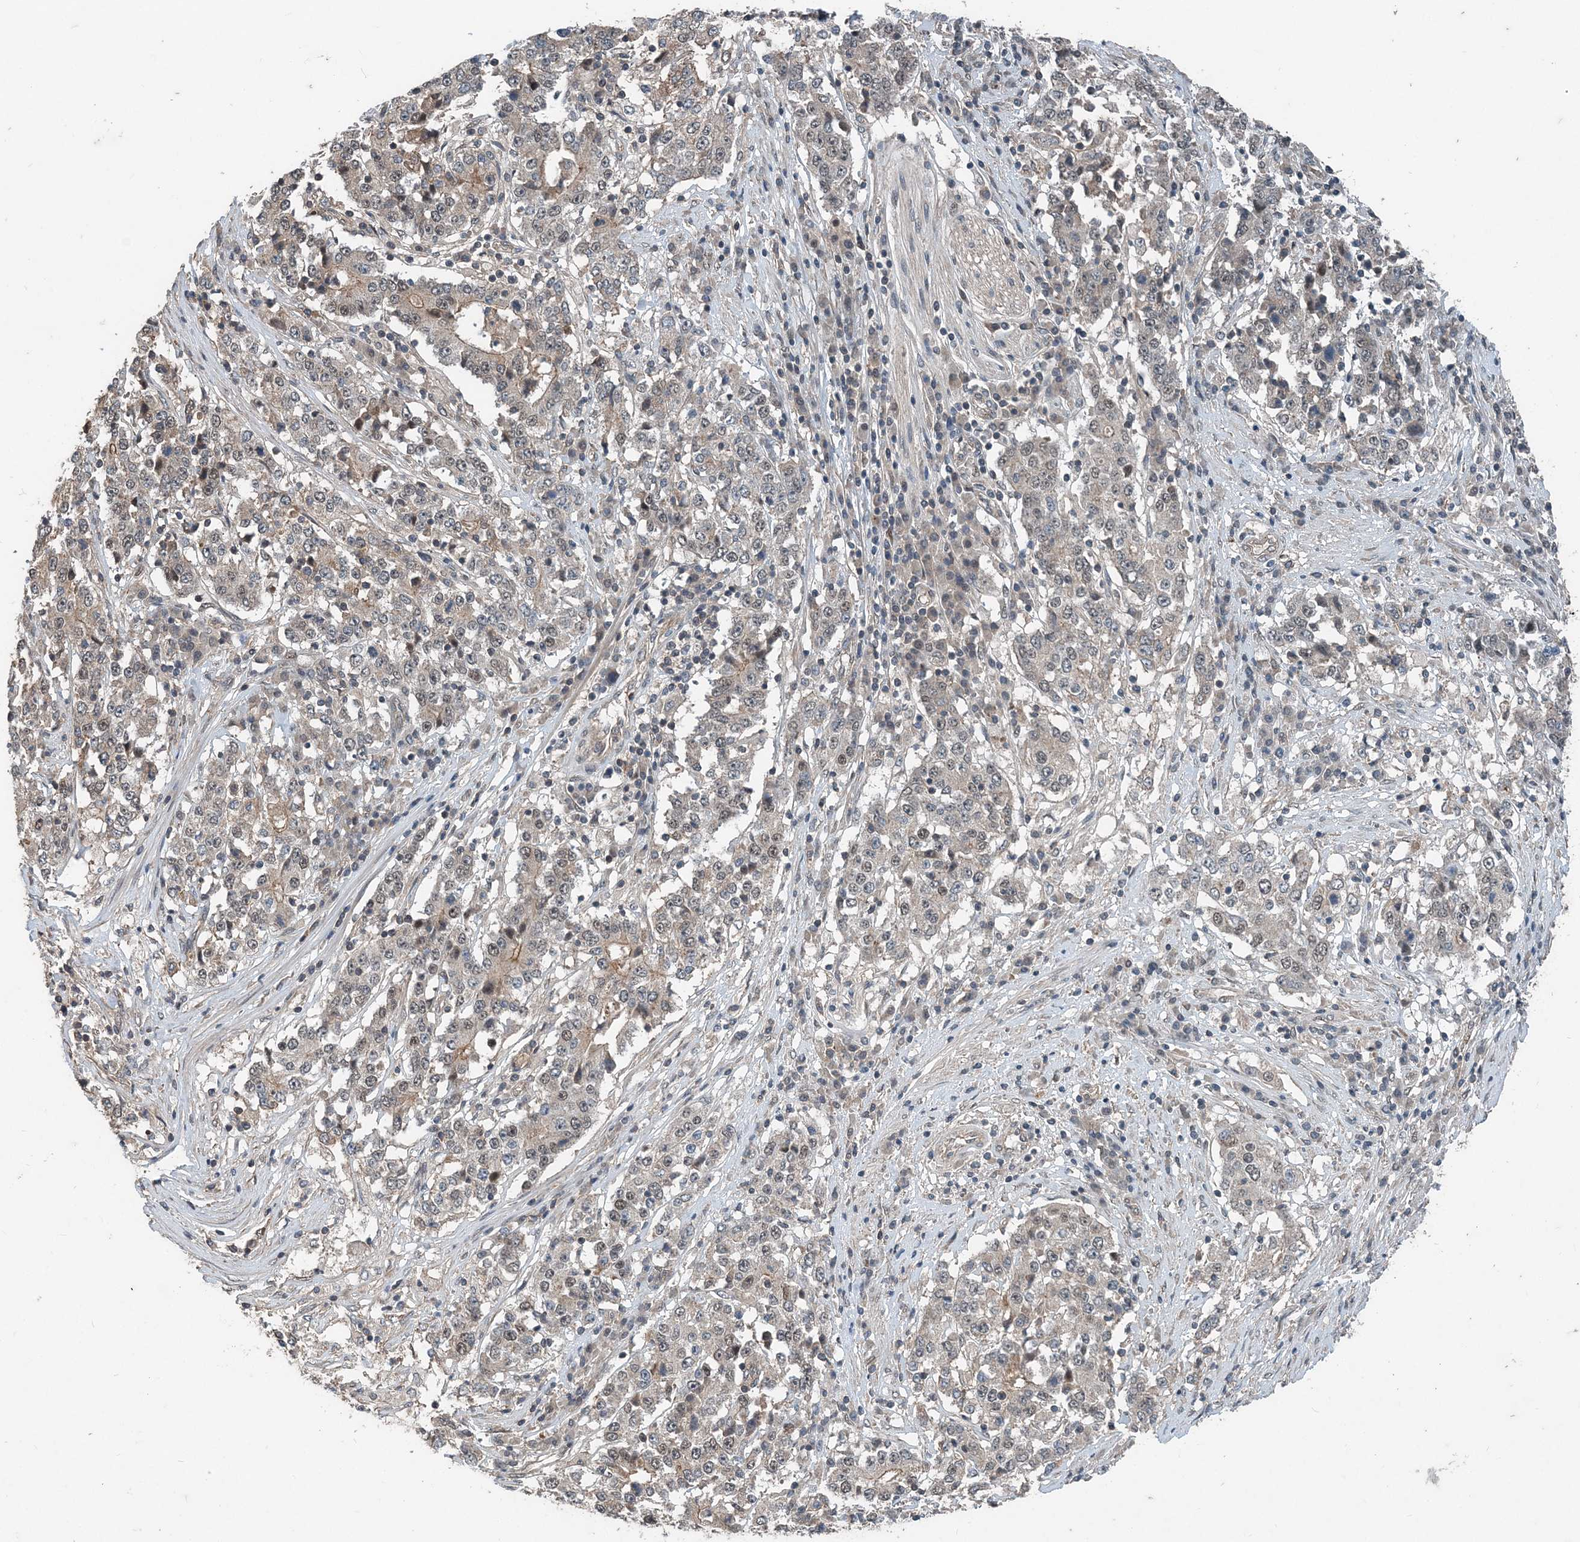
{"staining": {"intensity": "weak", "quantity": "<25%", "location": "nuclear"}, "tissue": "stomach cancer", "cell_type": "Tumor cells", "image_type": "cancer", "snomed": [{"axis": "morphology", "description": "Adenocarcinoma, NOS"}, {"axis": "topography", "description": "Stomach"}], "caption": "Protein analysis of stomach cancer (adenocarcinoma) exhibits no significant staining in tumor cells.", "gene": "SMPD3", "patient": {"sex": "male", "age": 59}}